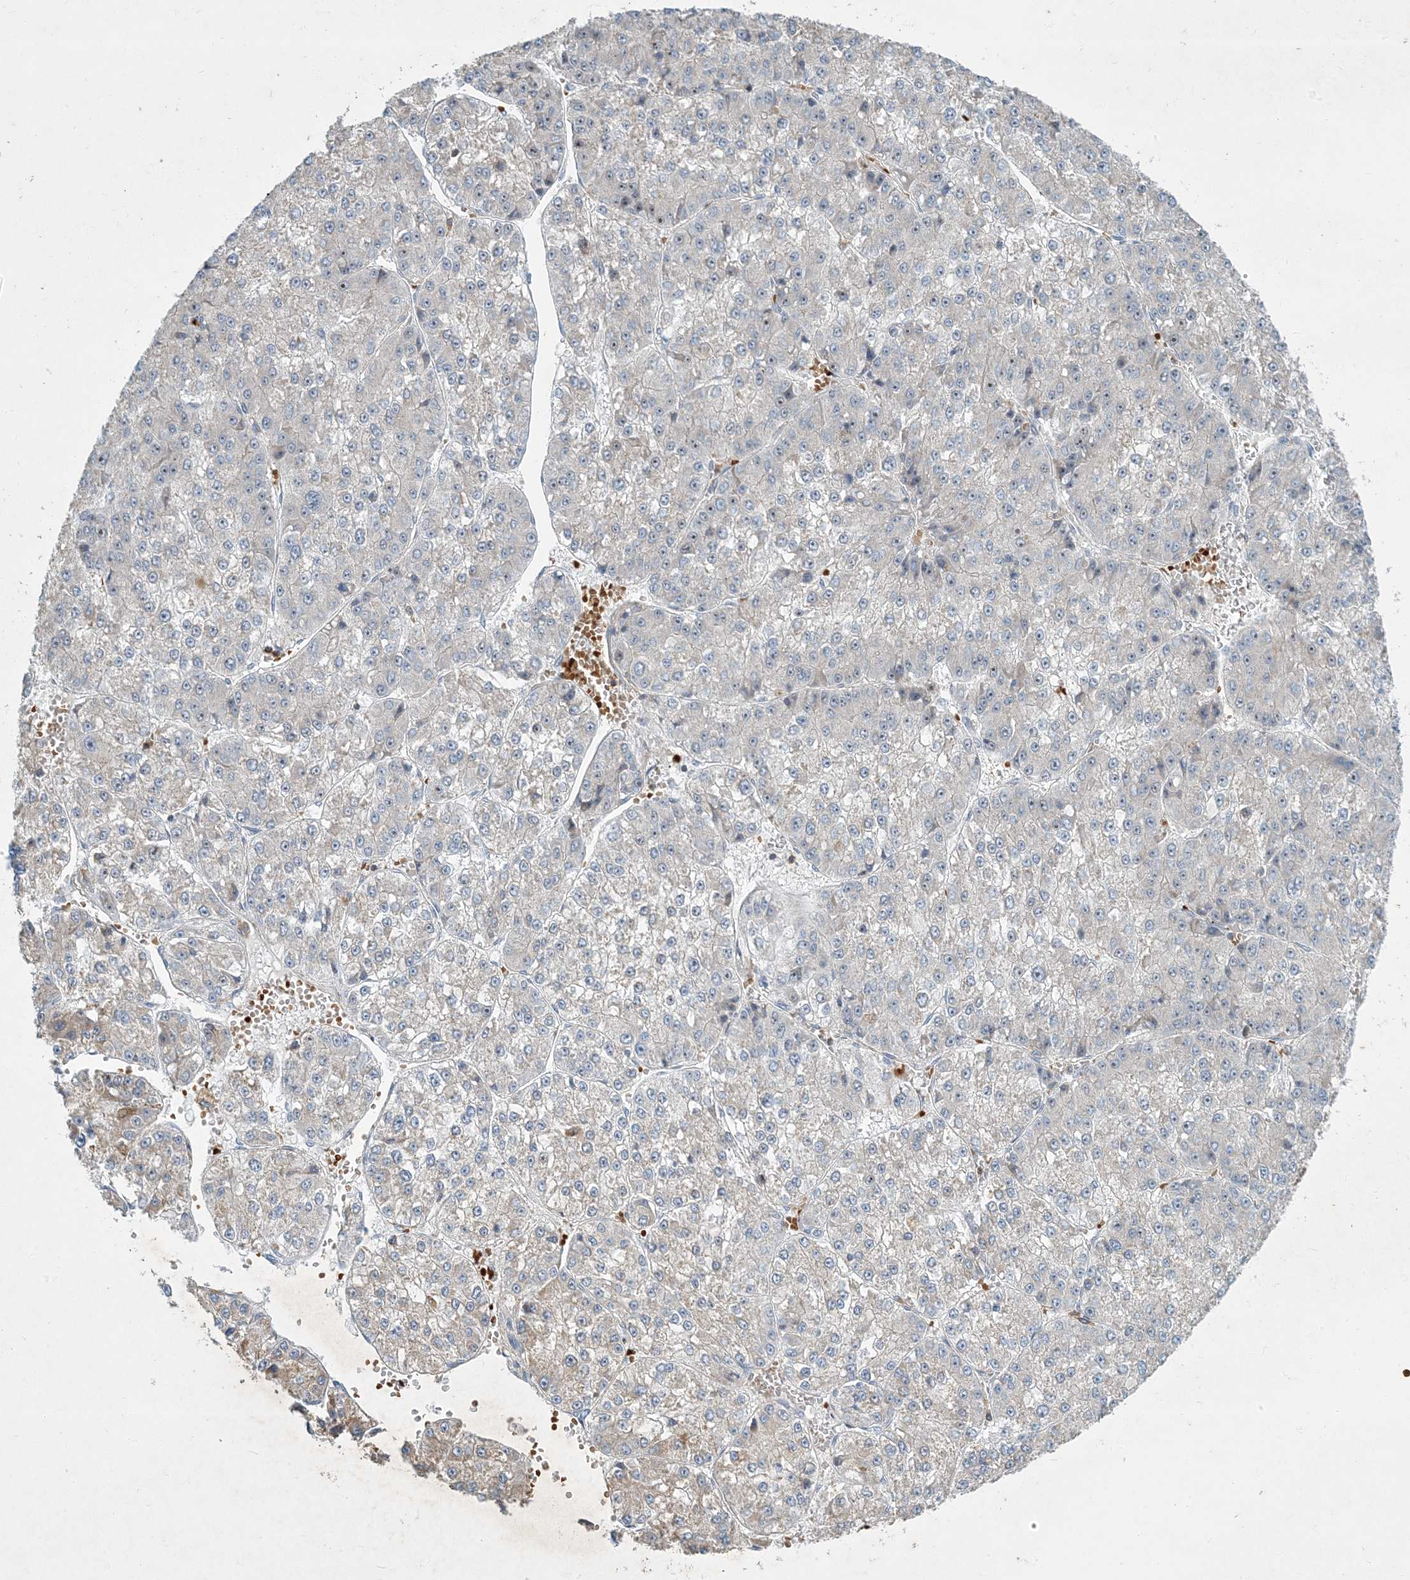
{"staining": {"intensity": "negative", "quantity": "none", "location": "none"}, "tissue": "liver cancer", "cell_type": "Tumor cells", "image_type": "cancer", "snomed": [{"axis": "morphology", "description": "Carcinoma, Hepatocellular, NOS"}, {"axis": "topography", "description": "Liver"}], "caption": "DAB immunohistochemical staining of human hepatocellular carcinoma (liver) reveals no significant positivity in tumor cells.", "gene": "LTN1", "patient": {"sex": "female", "age": 73}}